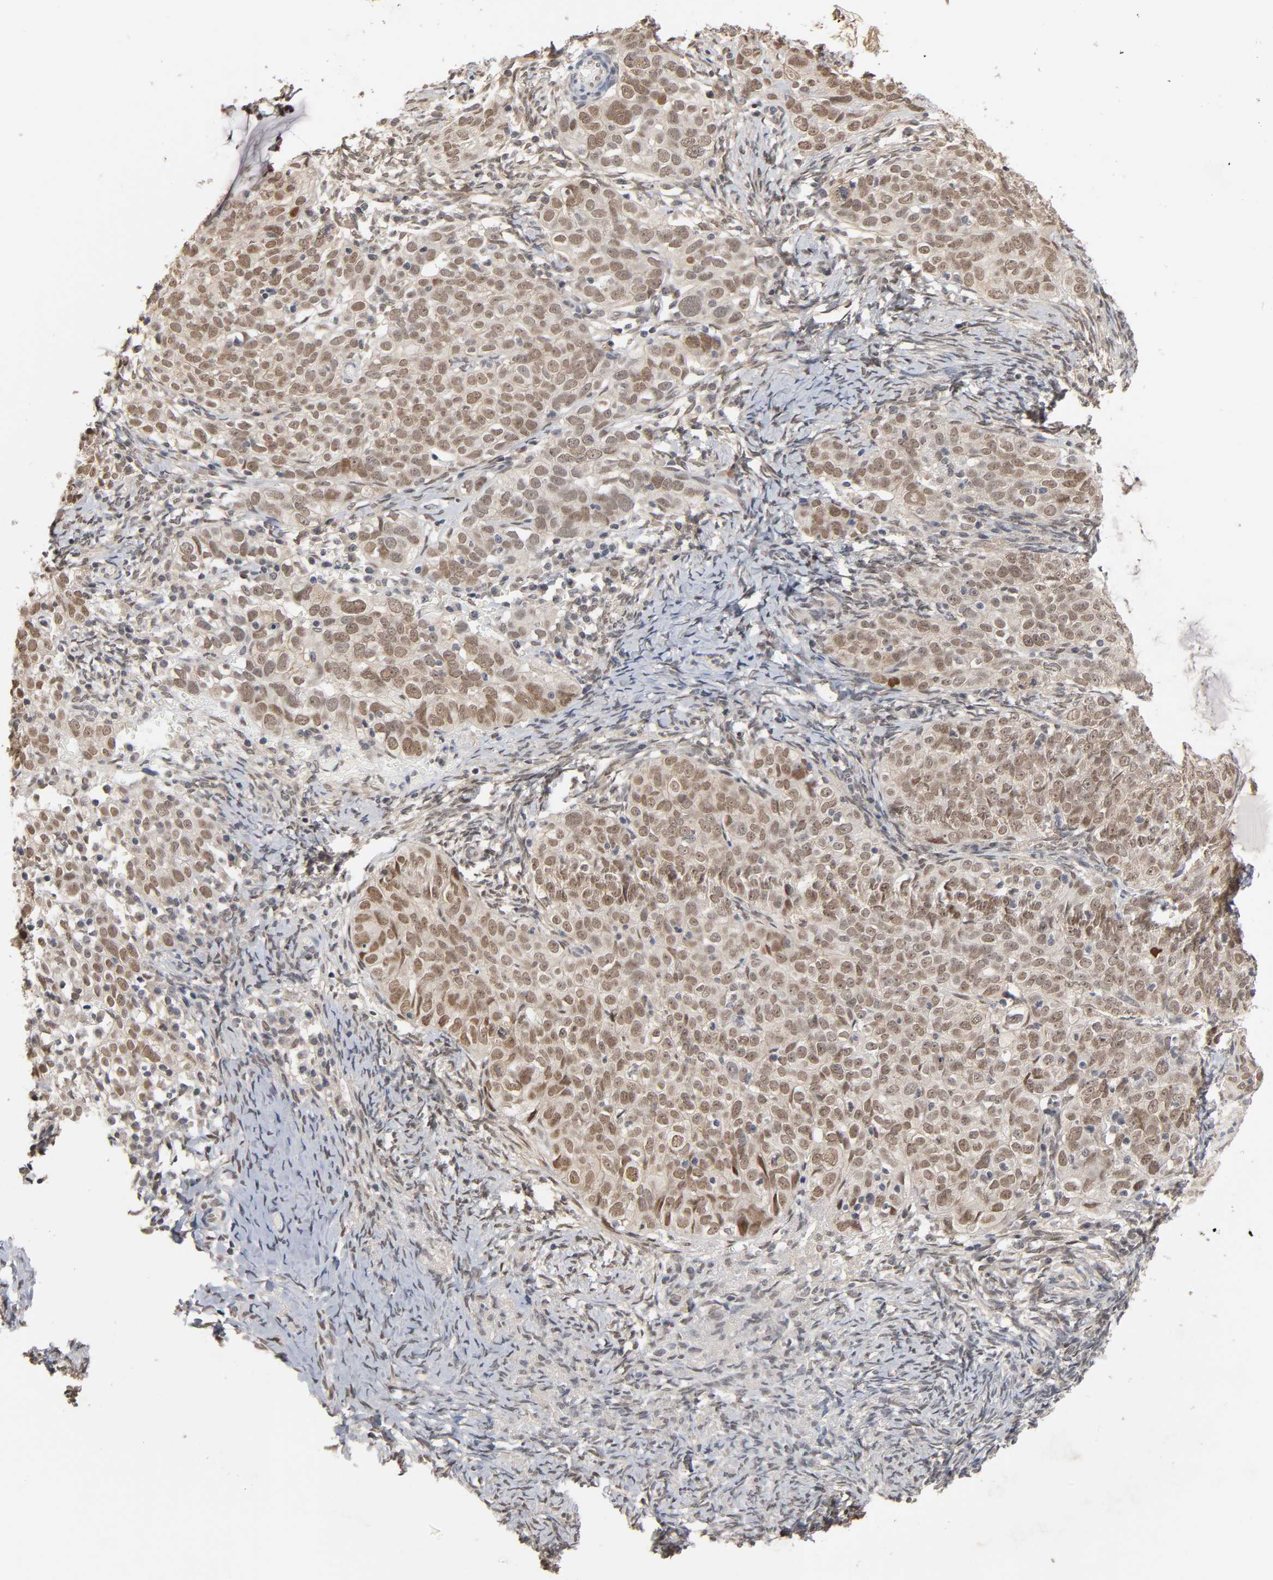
{"staining": {"intensity": "moderate", "quantity": ">75%", "location": "cytoplasmic/membranous,nuclear"}, "tissue": "ovarian cancer", "cell_type": "Tumor cells", "image_type": "cancer", "snomed": [{"axis": "morphology", "description": "Normal tissue, NOS"}, {"axis": "morphology", "description": "Cystadenocarcinoma, serous, NOS"}, {"axis": "topography", "description": "Ovary"}], "caption": "High-magnification brightfield microscopy of ovarian cancer (serous cystadenocarcinoma) stained with DAB (brown) and counterstained with hematoxylin (blue). tumor cells exhibit moderate cytoplasmic/membranous and nuclear positivity is appreciated in about>75% of cells. (DAB IHC, brown staining for protein, blue staining for nuclei).", "gene": "HTR1E", "patient": {"sex": "female", "age": 62}}